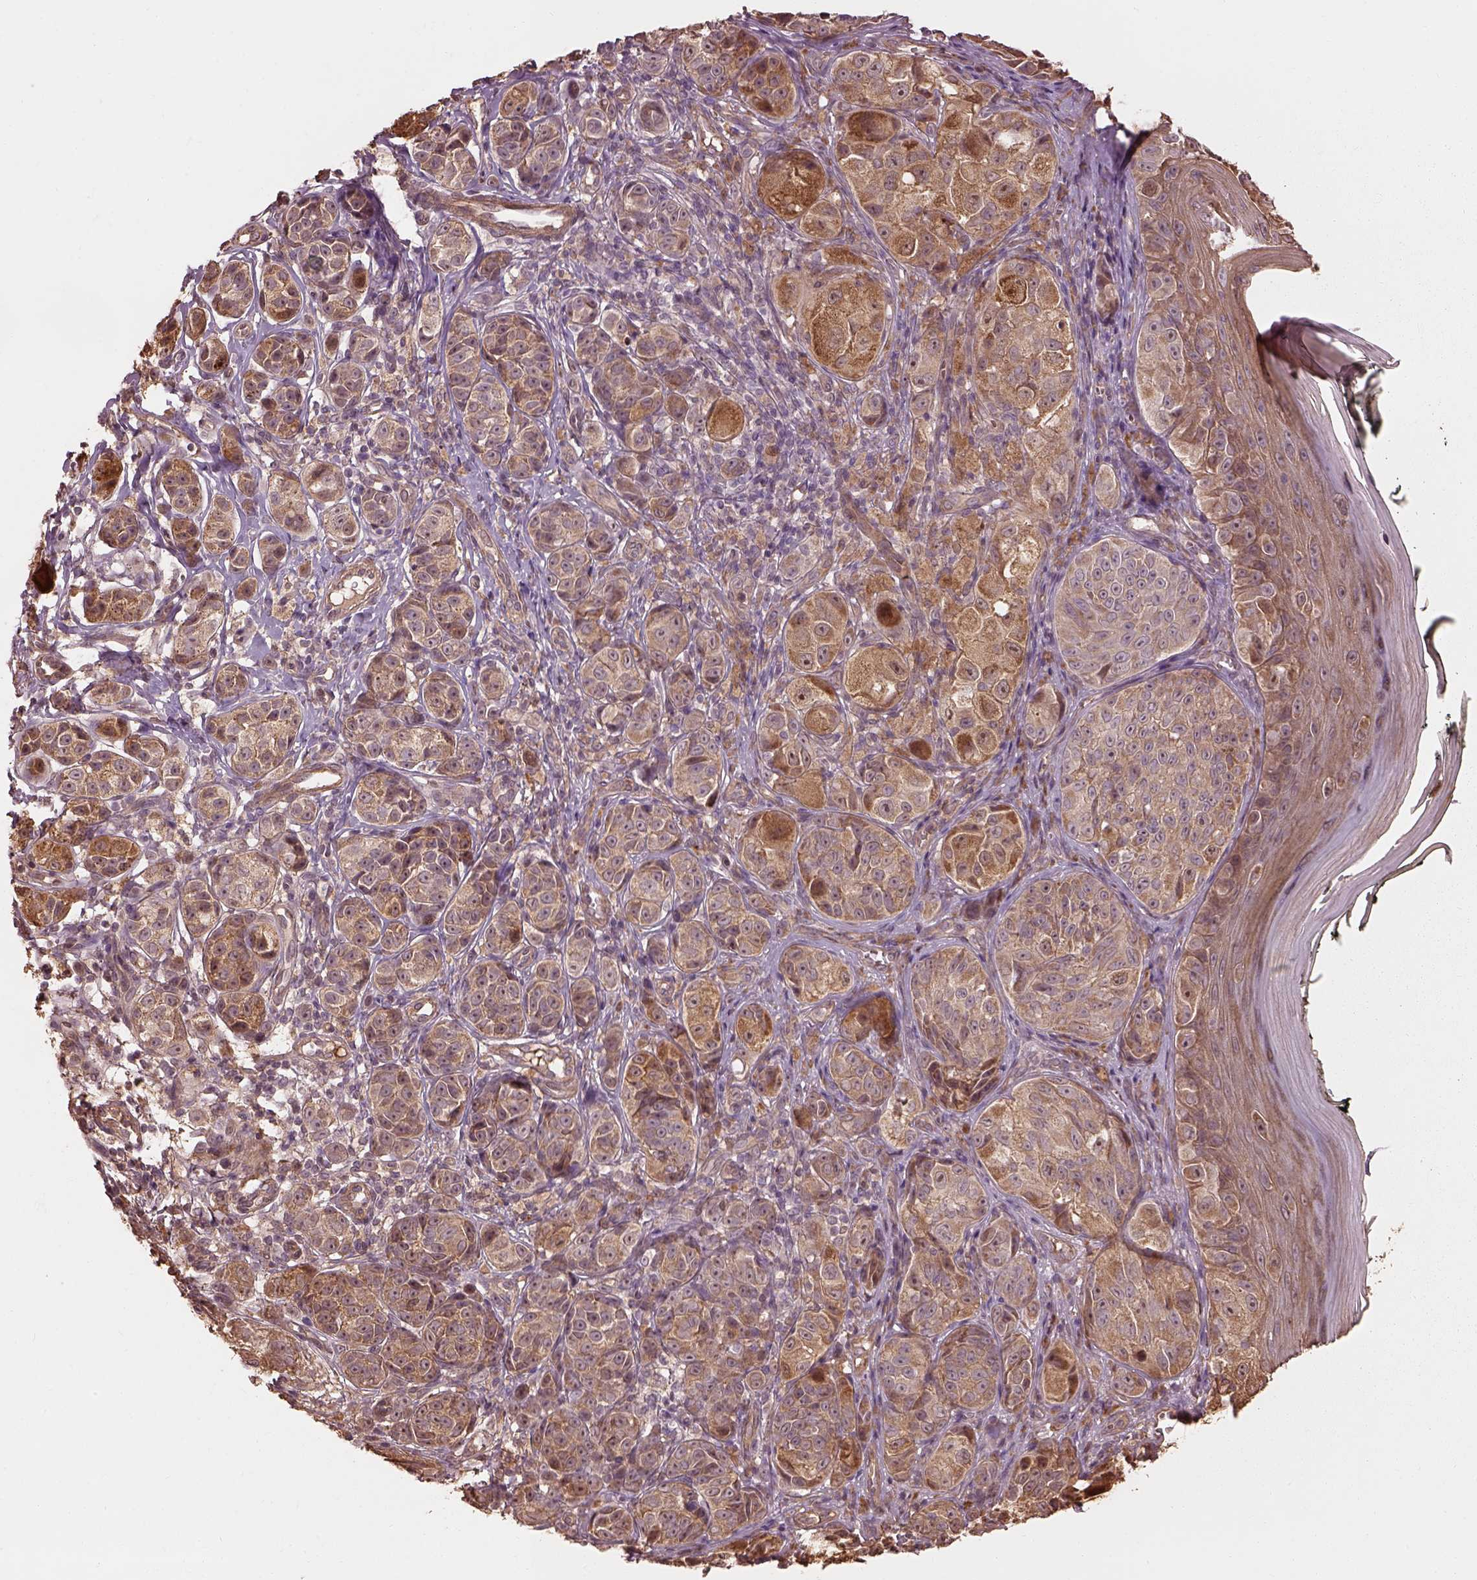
{"staining": {"intensity": "moderate", "quantity": "25%-75%", "location": "cytoplasmic/membranous"}, "tissue": "melanoma", "cell_type": "Tumor cells", "image_type": "cancer", "snomed": [{"axis": "morphology", "description": "Malignant melanoma, NOS"}, {"axis": "topography", "description": "Skin"}], "caption": "A brown stain shows moderate cytoplasmic/membranous expression of a protein in human melanoma tumor cells. The protein of interest is shown in brown color, while the nuclei are stained blue.", "gene": "METTL4", "patient": {"sex": "male", "age": 48}}